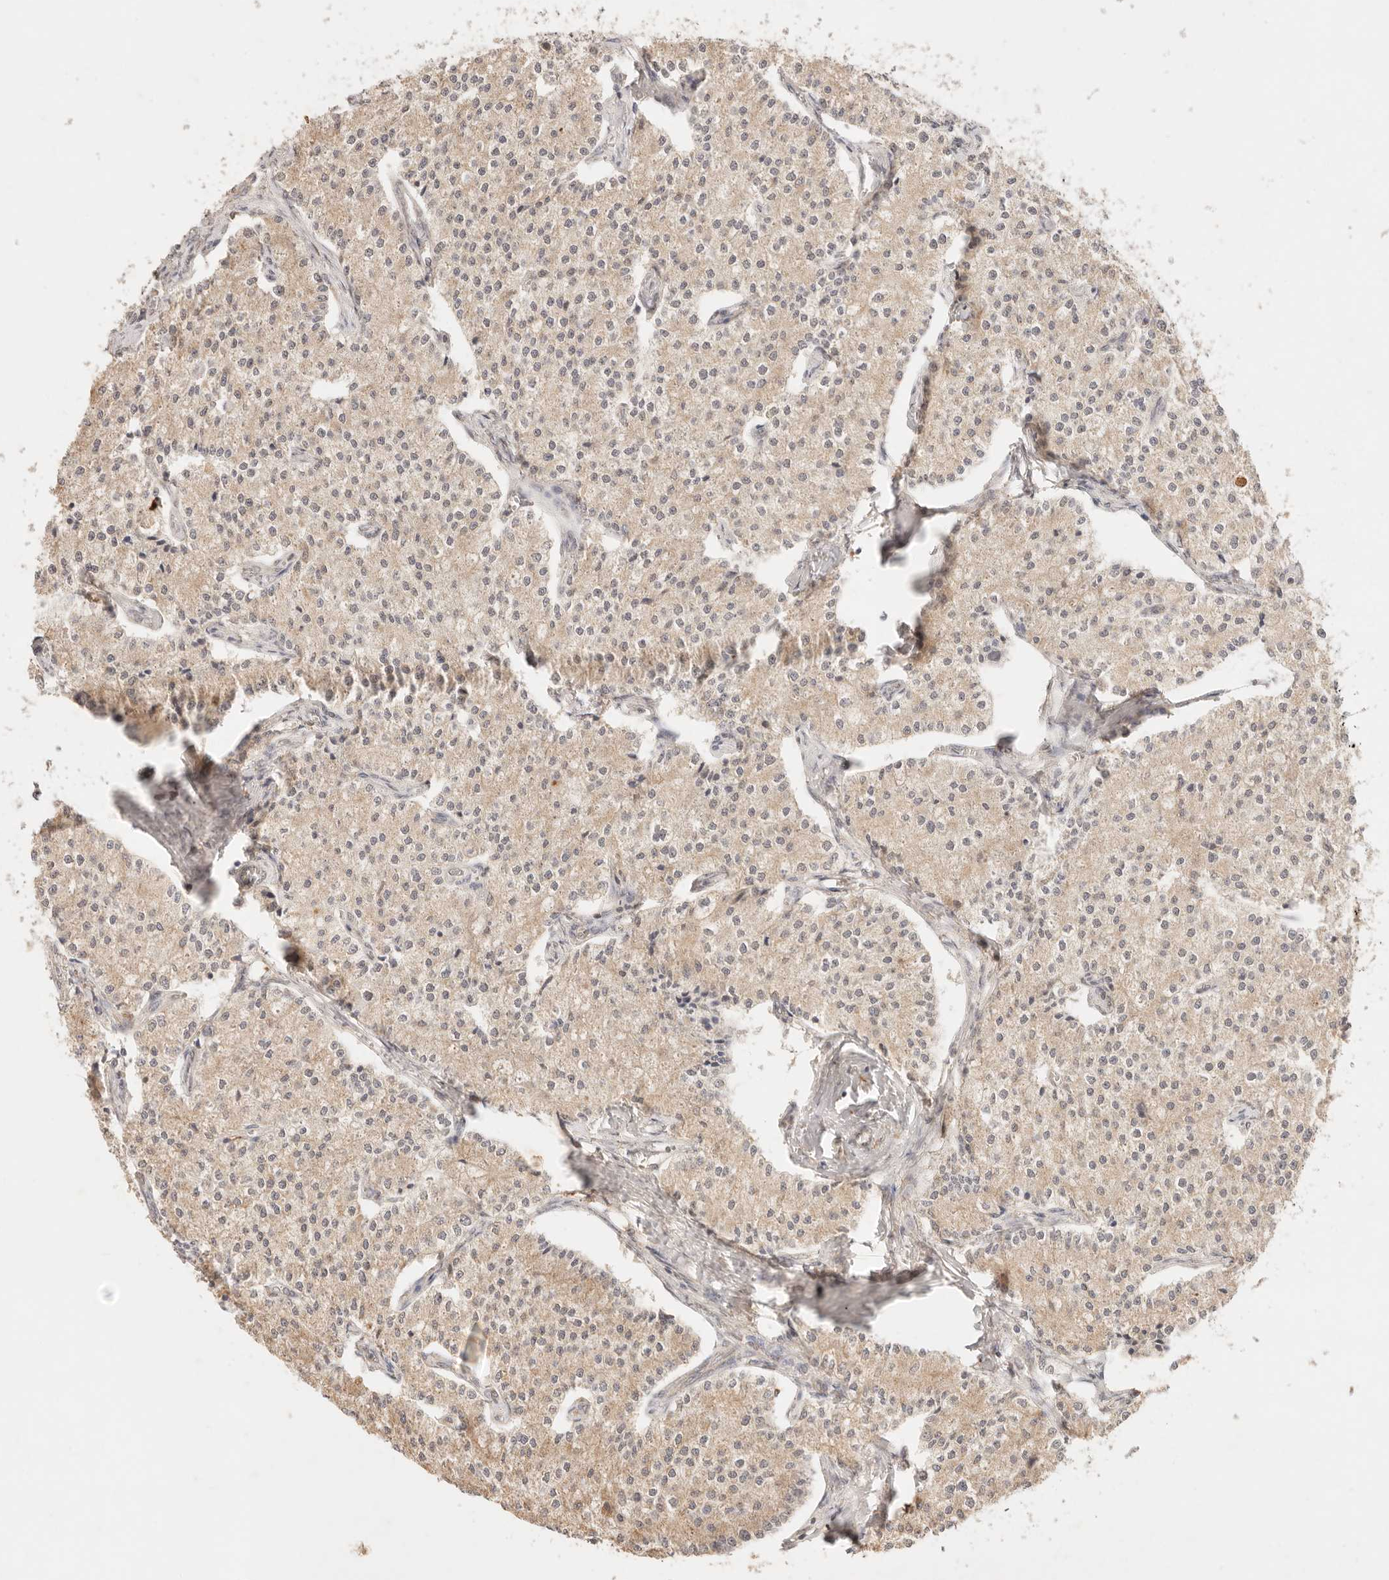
{"staining": {"intensity": "weak", "quantity": ">75%", "location": "cytoplasmic/membranous"}, "tissue": "carcinoid", "cell_type": "Tumor cells", "image_type": "cancer", "snomed": [{"axis": "morphology", "description": "Carcinoid, malignant, NOS"}, {"axis": "topography", "description": "Colon"}], "caption": "IHC histopathology image of human carcinoid (malignant) stained for a protein (brown), which demonstrates low levels of weak cytoplasmic/membranous staining in approximately >75% of tumor cells.", "gene": "TRIM11", "patient": {"sex": "female", "age": 52}}